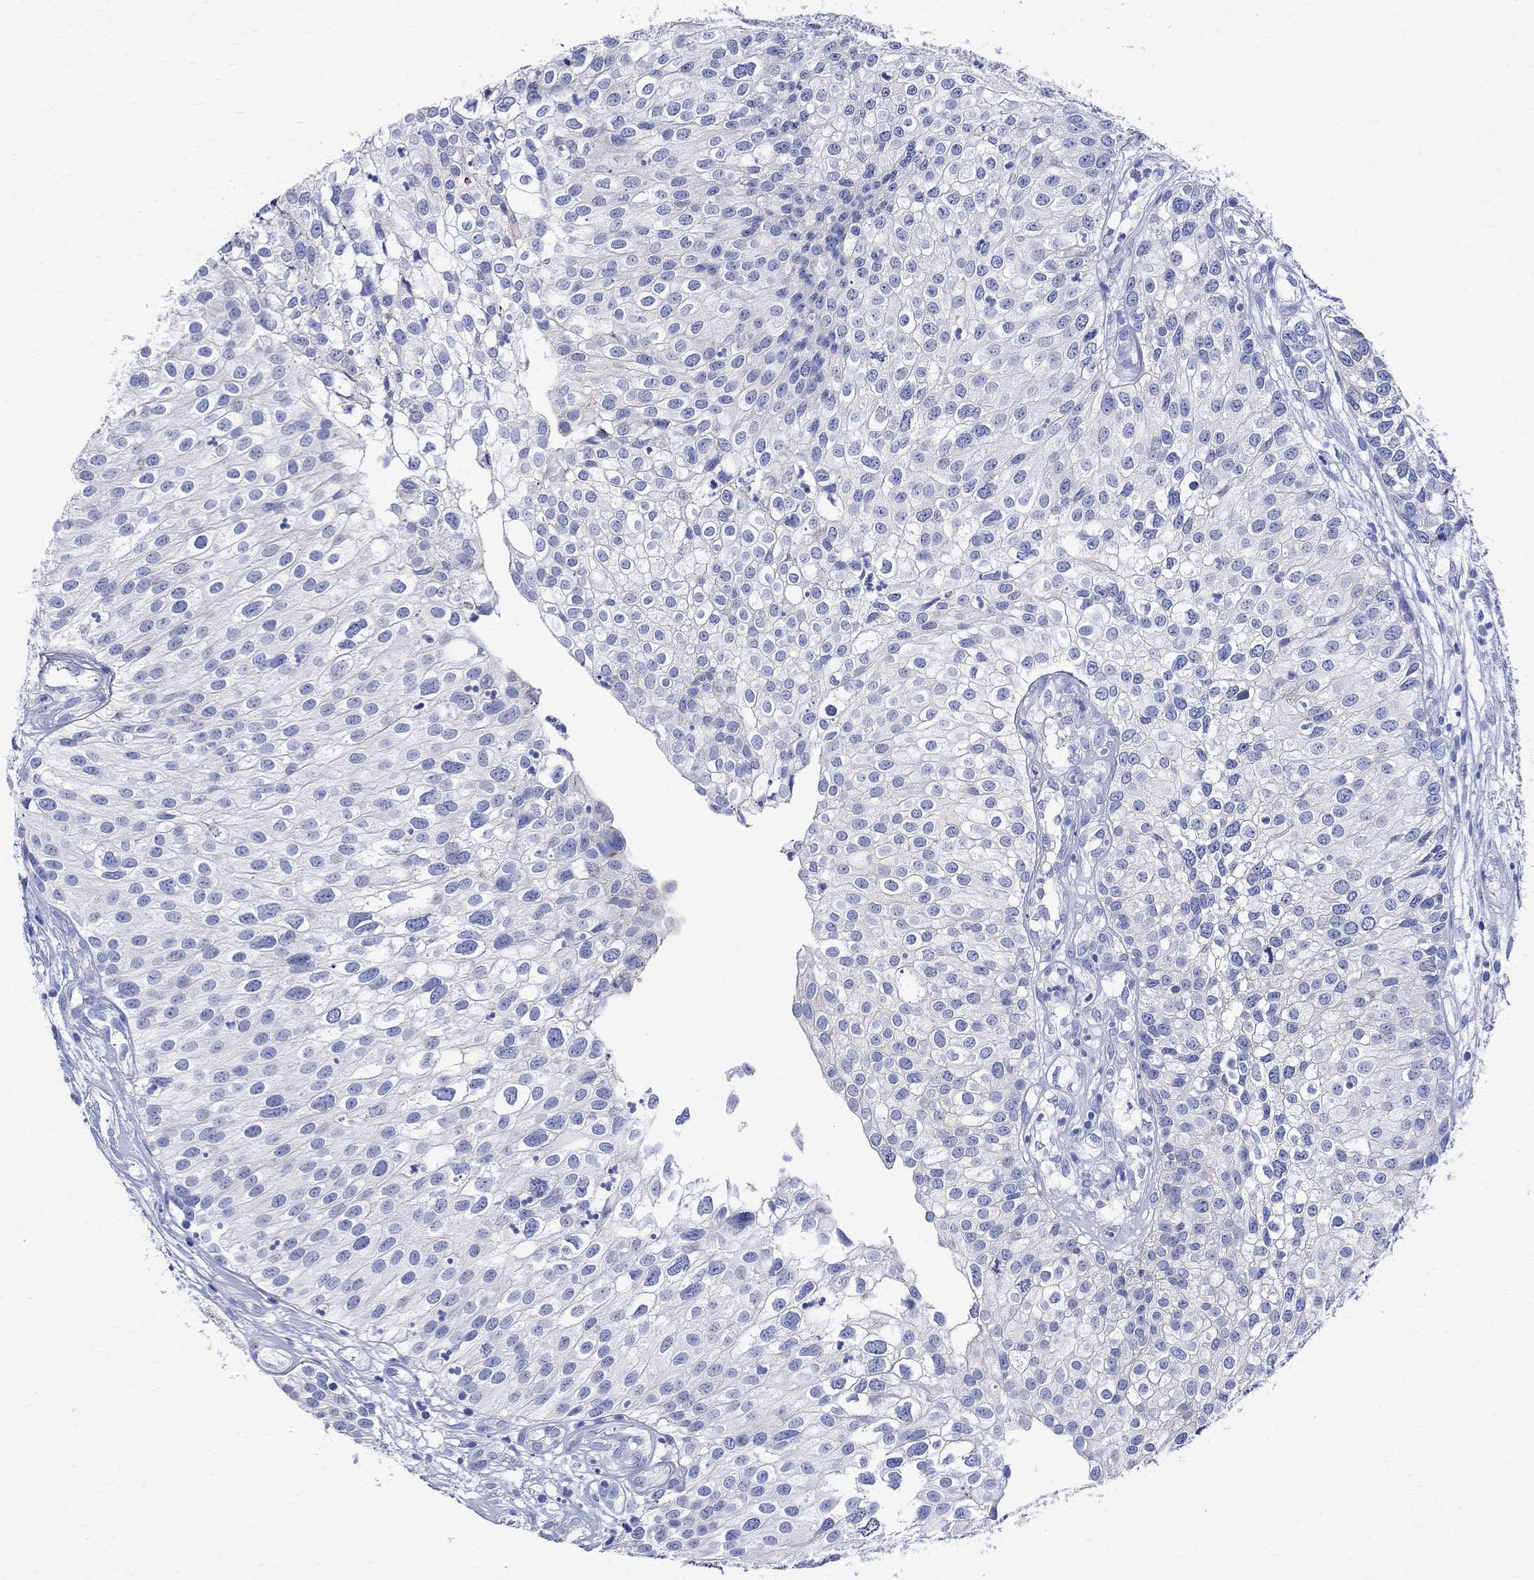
{"staining": {"intensity": "negative", "quantity": "none", "location": "none"}, "tissue": "urothelial cancer", "cell_type": "Tumor cells", "image_type": "cancer", "snomed": [{"axis": "morphology", "description": "Urothelial carcinoma, High grade"}, {"axis": "topography", "description": "Urinary bladder"}], "caption": "This is an immunohistochemistry (IHC) photomicrograph of human urothelial cancer. There is no expression in tumor cells.", "gene": "PARVB", "patient": {"sex": "female", "age": 79}}